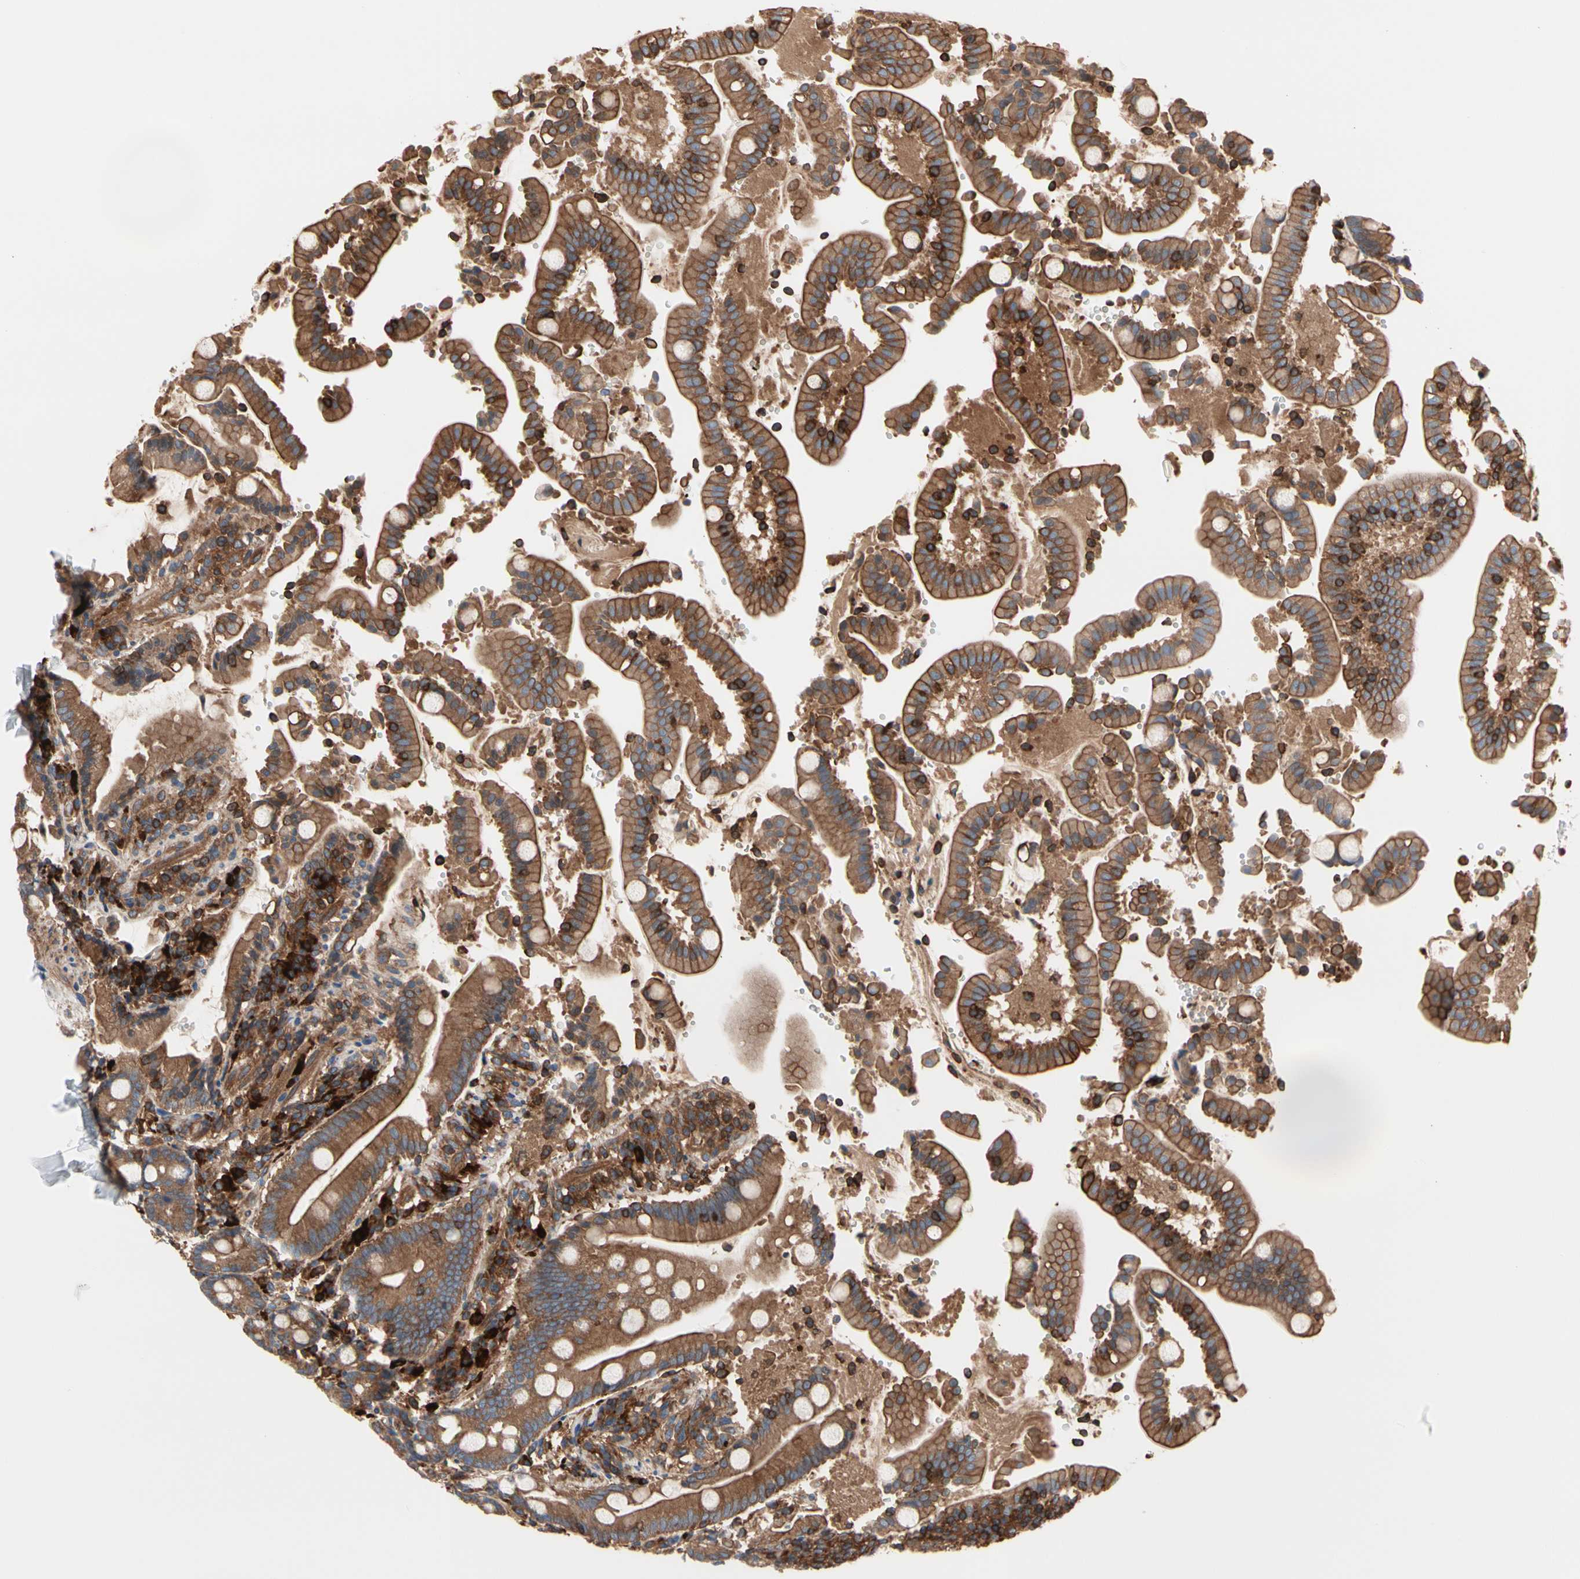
{"staining": {"intensity": "moderate", "quantity": ">75%", "location": "cytoplasmic/membranous"}, "tissue": "duodenum", "cell_type": "Glandular cells", "image_type": "normal", "snomed": [{"axis": "morphology", "description": "Normal tissue, NOS"}, {"axis": "topography", "description": "Small intestine, NOS"}], "caption": "Immunohistochemical staining of normal human duodenum shows medium levels of moderate cytoplasmic/membranous staining in approximately >75% of glandular cells. (IHC, brightfield microscopy, high magnification).", "gene": "ROCK1", "patient": {"sex": "female", "age": 71}}